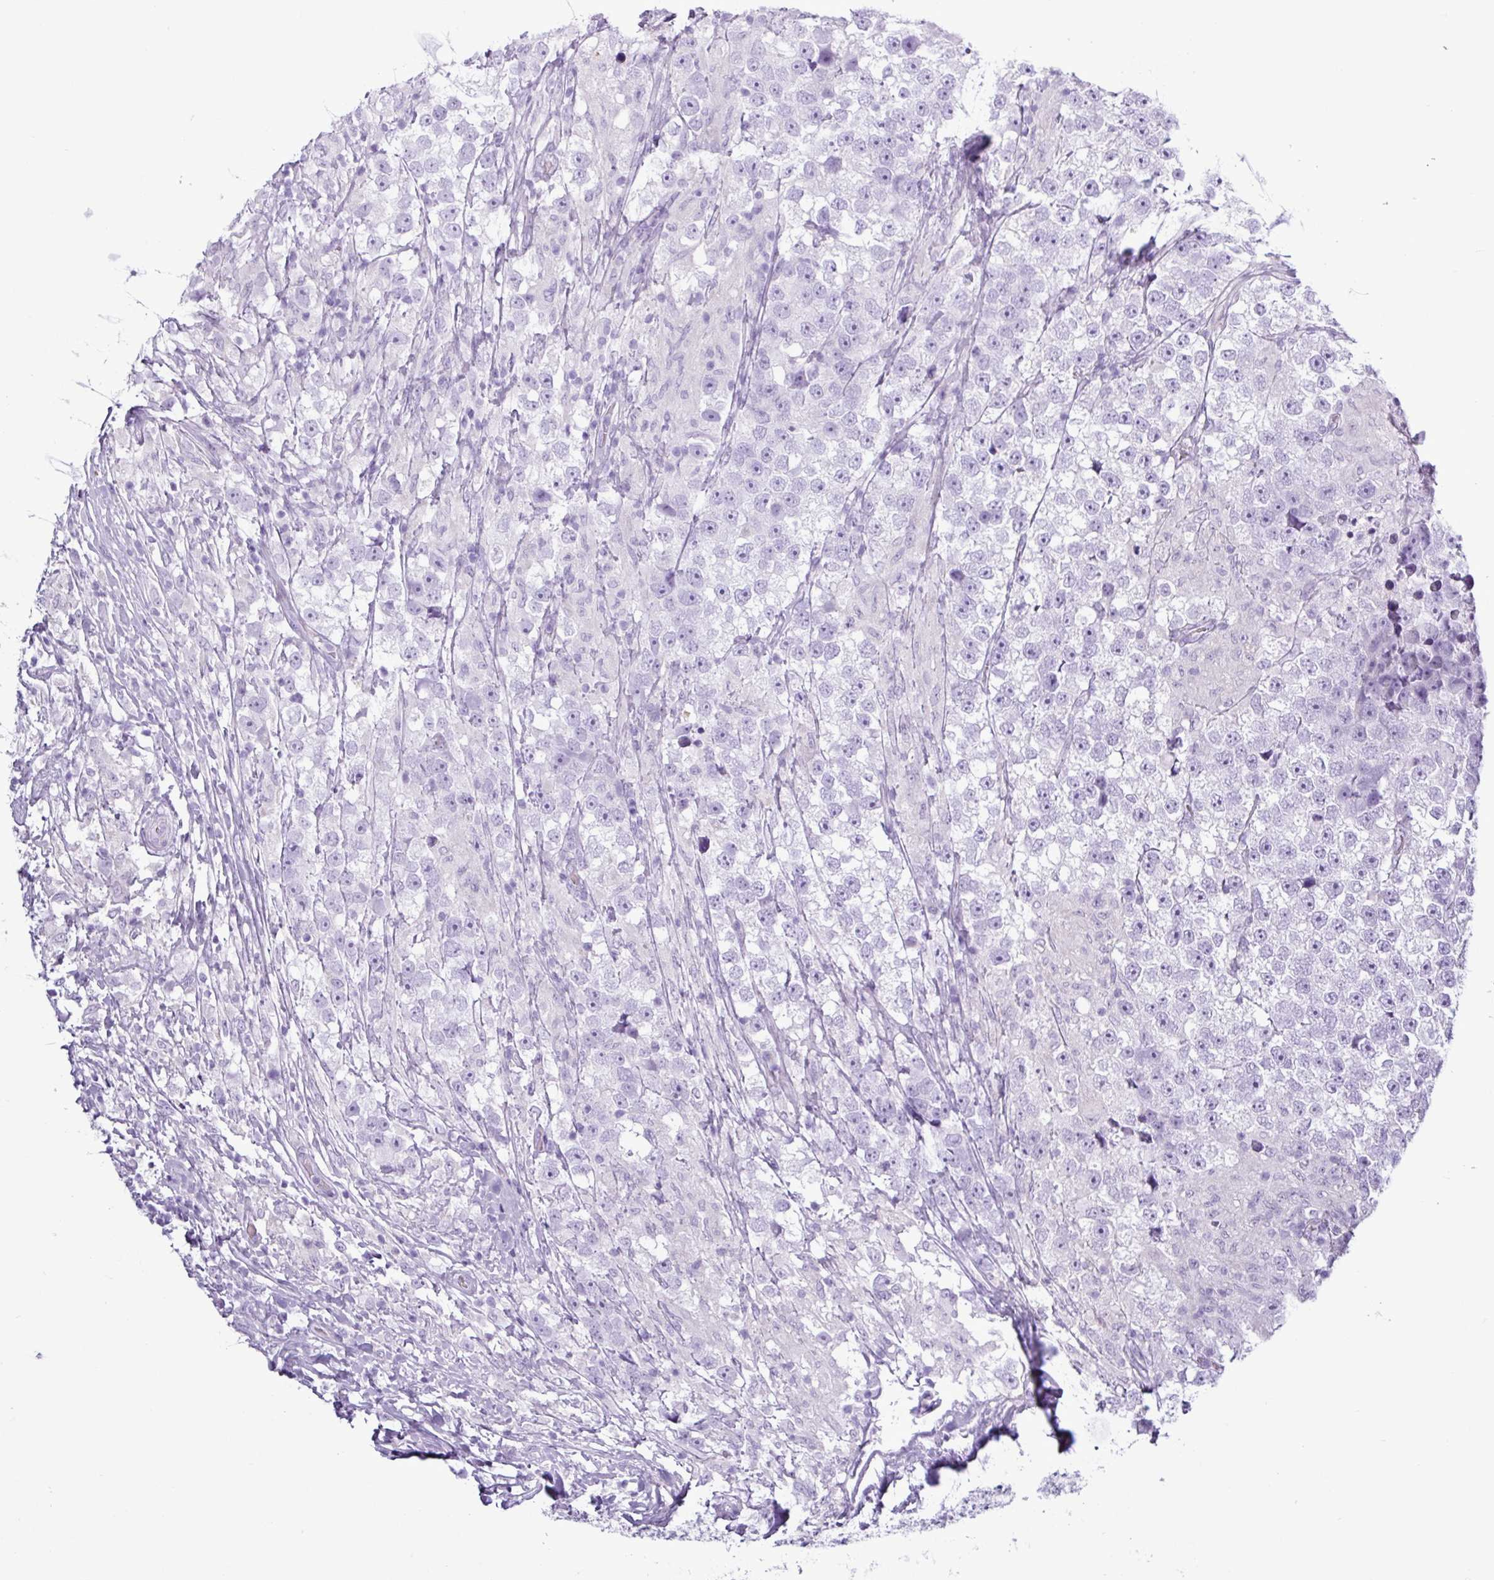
{"staining": {"intensity": "negative", "quantity": "none", "location": "none"}, "tissue": "testis cancer", "cell_type": "Tumor cells", "image_type": "cancer", "snomed": [{"axis": "morphology", "description": "Seminoma, NOS"}, {"axis": "topography", "description": "Testis"}], "caption": "This is an IHC histopathology image of human testis cancer. There is no positivity in tumor cells.", "gene": "ALDH3A1", "patient": {"sex": "male", "age": 46}}